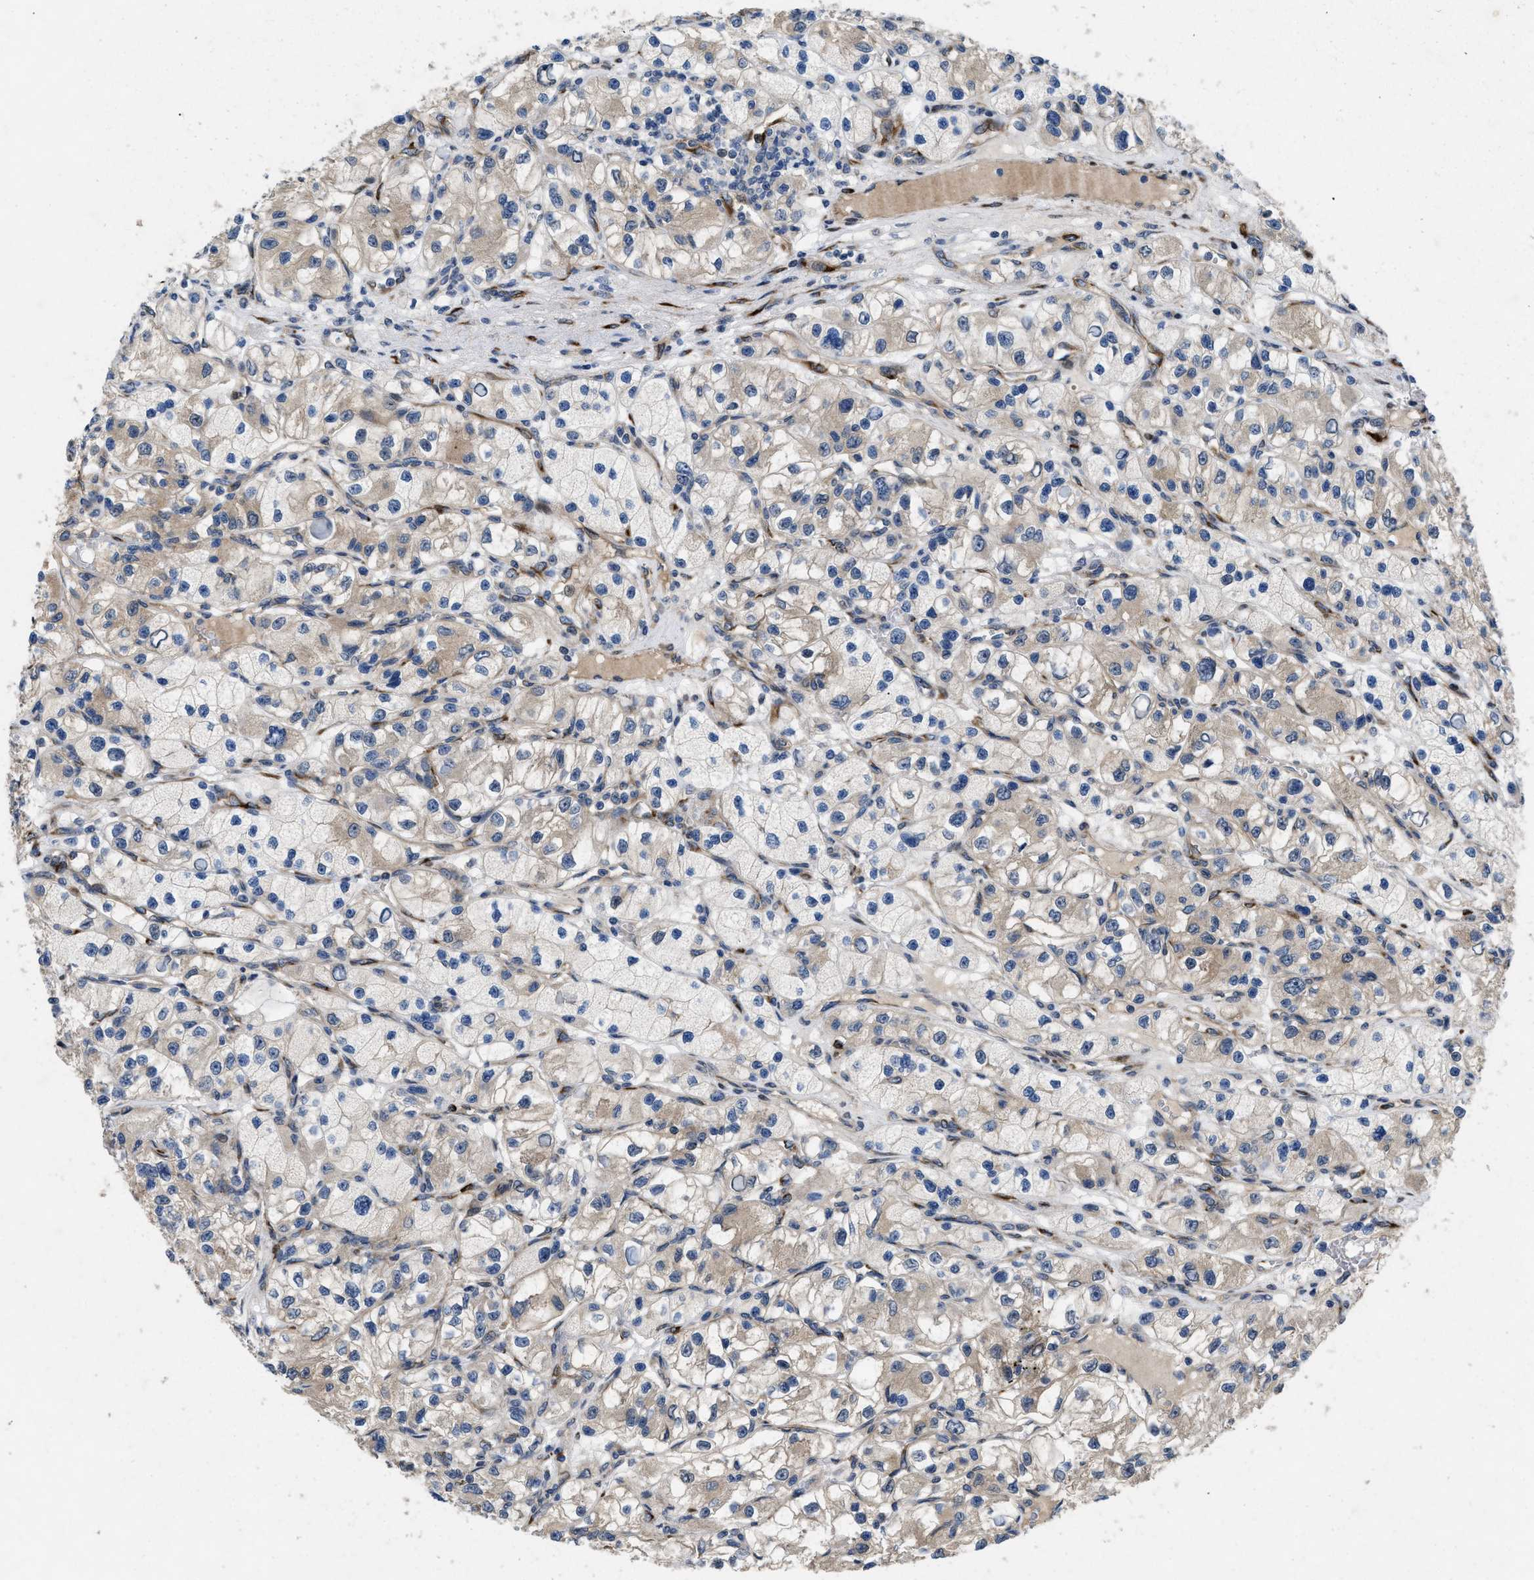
{"staining": {"intensity": "weak", "quantity": "25%-75%", "location": "cytoplasmic/membranous"}, "tissue": "renal cancer", "cell_type": "Tumor cells", "image_type": "cancer", "snomed": [{"axis": "morphology", "description": "Adenocarcinoma, NOS"}, {"axis": "topography", "description": "Kidney"}], "caption": "Protein staining of adenocarcinoma (renal) tissue reveals weak cytoplasmic/membranous positivity in about 25%-75% of tumor cells. Using DAB (3,3'-diaminobenzidine) (brown) and hematoxylin (blue) stains, captured at high magnification using brightfield microscopy.", "gene": "HSPA12B", "patient": {"sex": "female", "age": 57}}